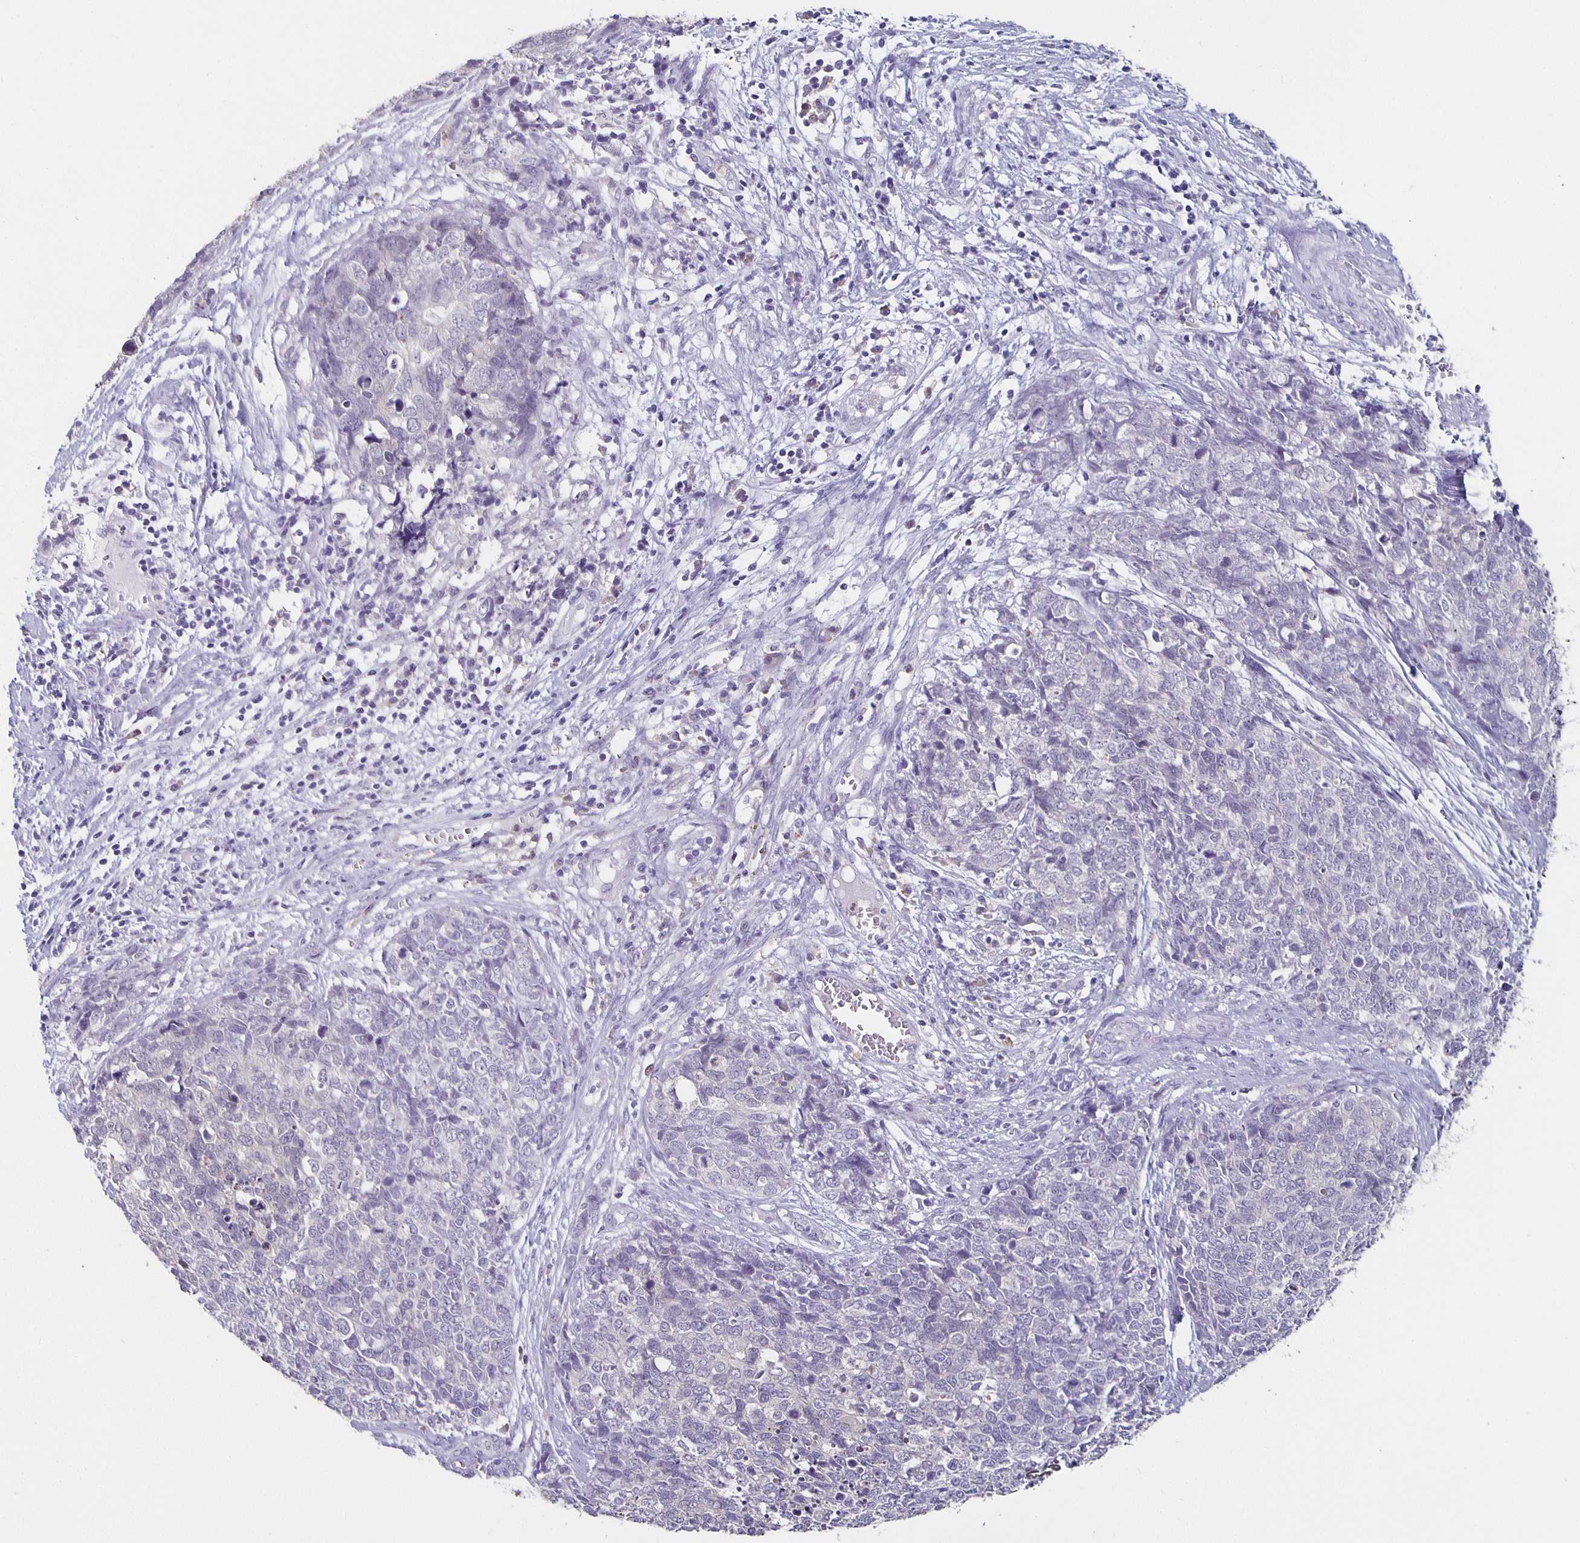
{"staining": {"intensity": "negative", "quantity": "none", "location": "none"}, "tissue": "cervical cancer", "cell_type": "Tumor cells", "image_type": "cancer", "snomed": [{"axis": "morphology", "description": "Adenocarcinoma, NOS"}, {"axis": "topography", "description": "Cervix"}], "caption": "Immunohistochemistry micrograph of neoplastic tissue: cervical cancer stained with DAB (3,3'-diaminobenzidine) displays no significant protein positivity in tumor cells.", "gene": "GPX4", "patient": {"sex": "female", "age": 63}}